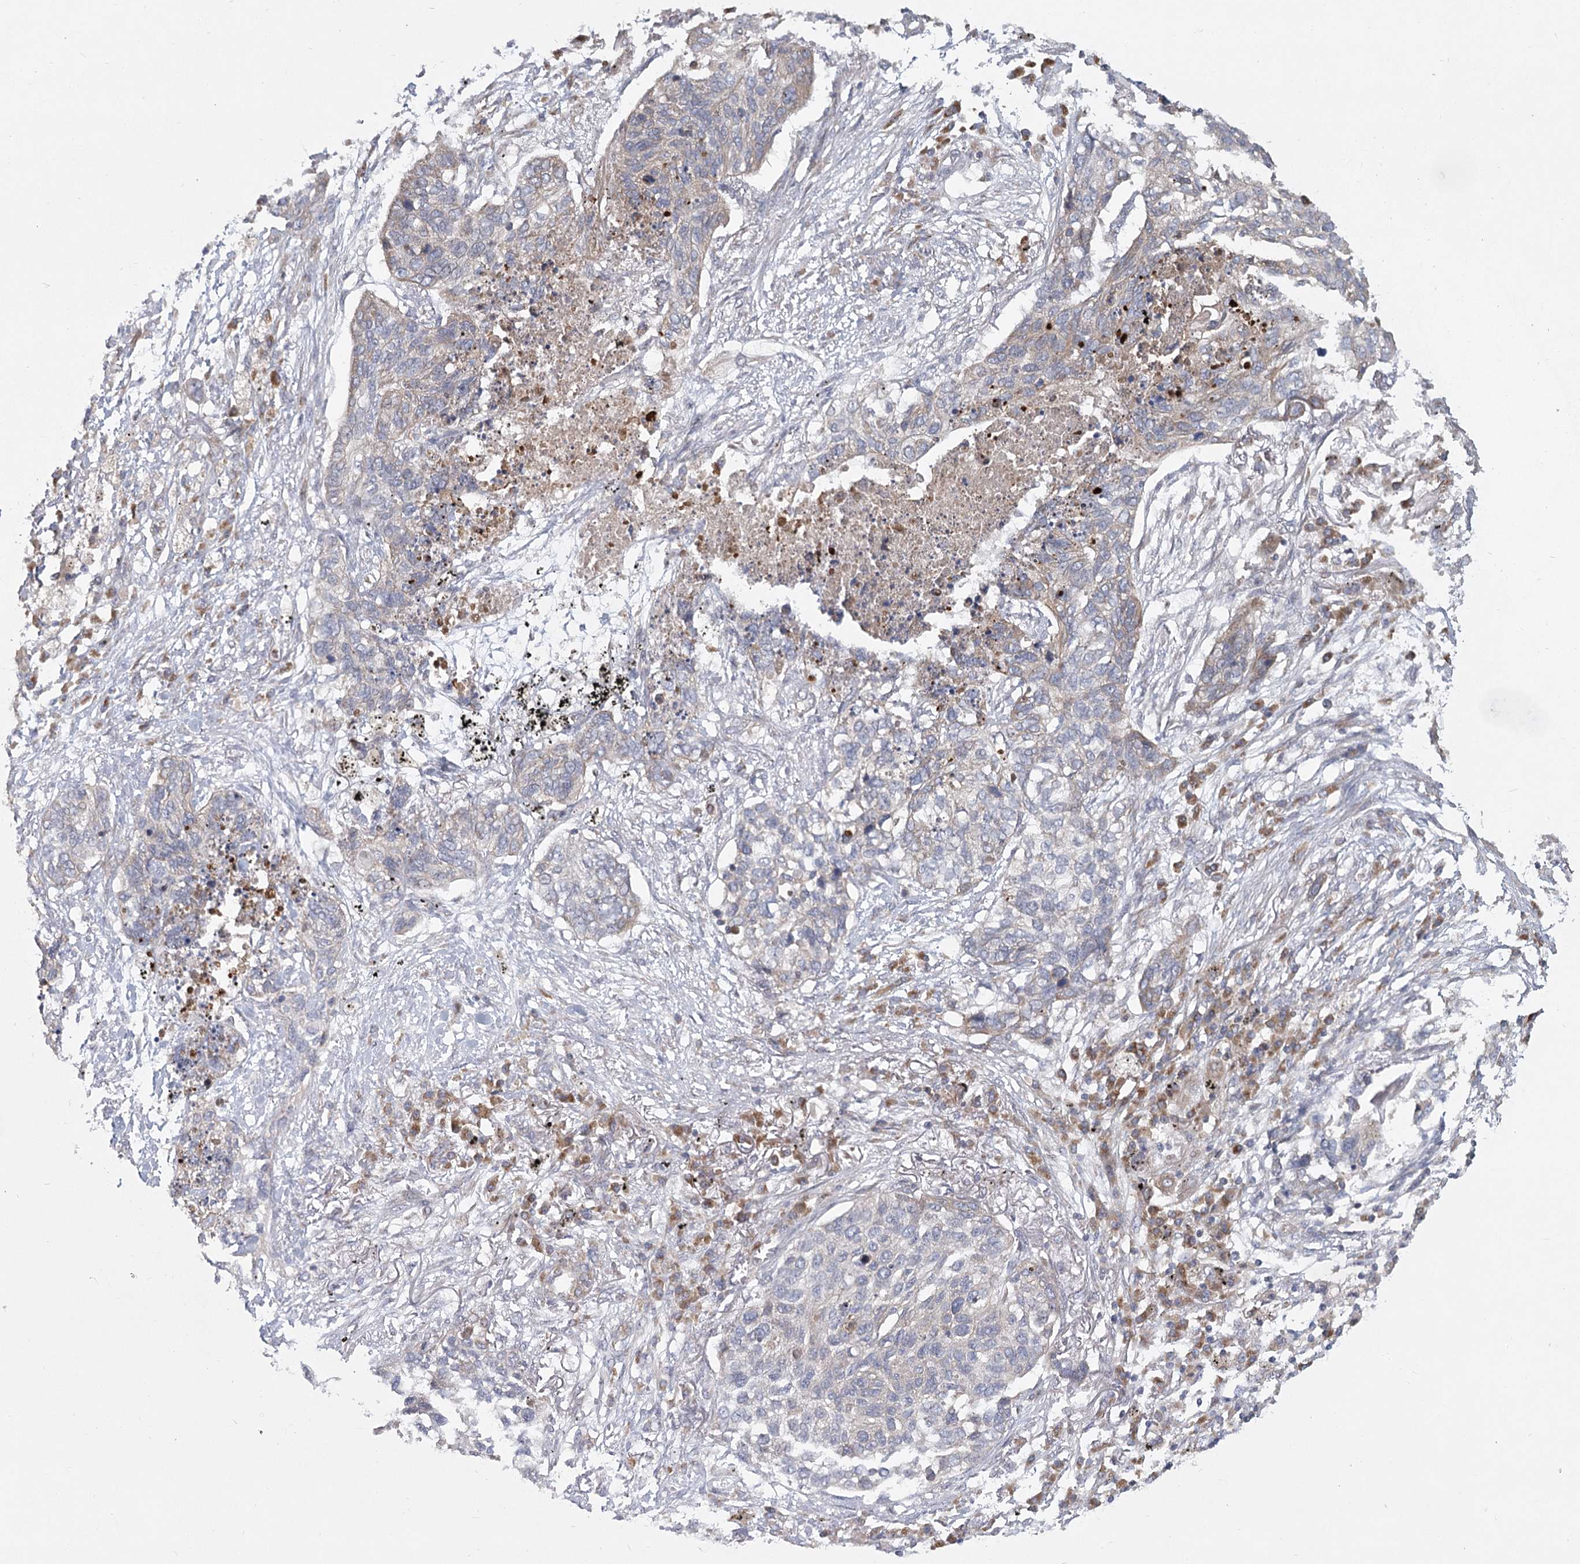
{"staining": {"intensity": "weak", "quantity": "<25%", "location": "cytoplasmic/membranous"}, "tissue": "lung cancer", "cell_type": "Tumor cells", "image_type": "cancer", "snomed": [{"axis": "morphology", "description": "Squamous cell carcinoma, NOS"}, {"axis": "topography", "description": "Lung"}], "caption": "Human lung cancer stained for a protein using immunohistochemistry reveals no staining in tumor cells.", "gene": "CNTLN", "patient": {"sex": "female", "age": 63}}